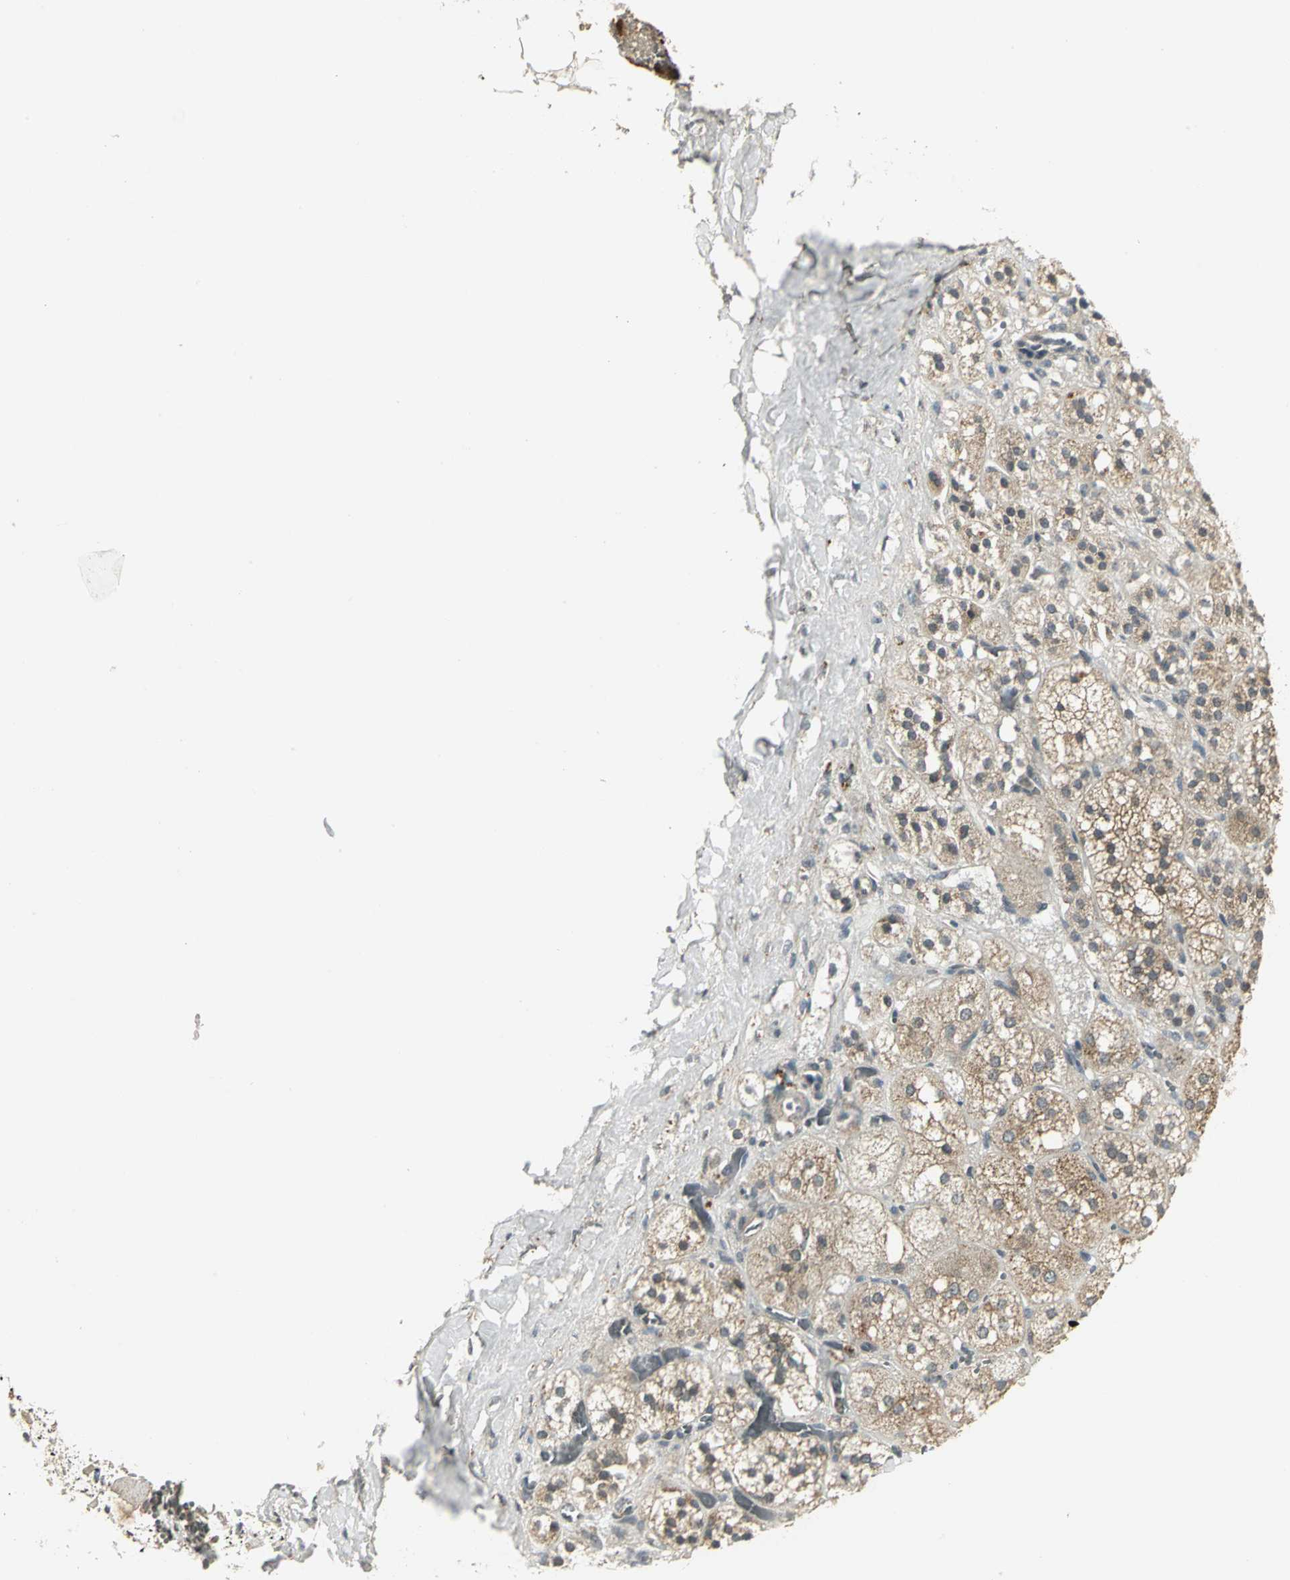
{"staining": {"intensity": "moderate", "quantity": ">75%", "location": "cytoplasmic/membranous"}, "tissue": "adrenal gland", "cell_type": "Glandular cells", "image_type": "normal", "snomed": [{"axis": "morphology", "description": "Normal tissue, NOS"}, {"axis": "topography", "description": "Adrenal gland"}], "caption": "Immunohistochemical staining of normal human adrenal gland displays moderate cytoplasmic/membranous protein staining in about >75% of glandular cells. (Brightfield microscopy of DAB IHC at high magnification).", "gene": "MAPK8IP3", "patient": {"sex": "female", "age": 71}}